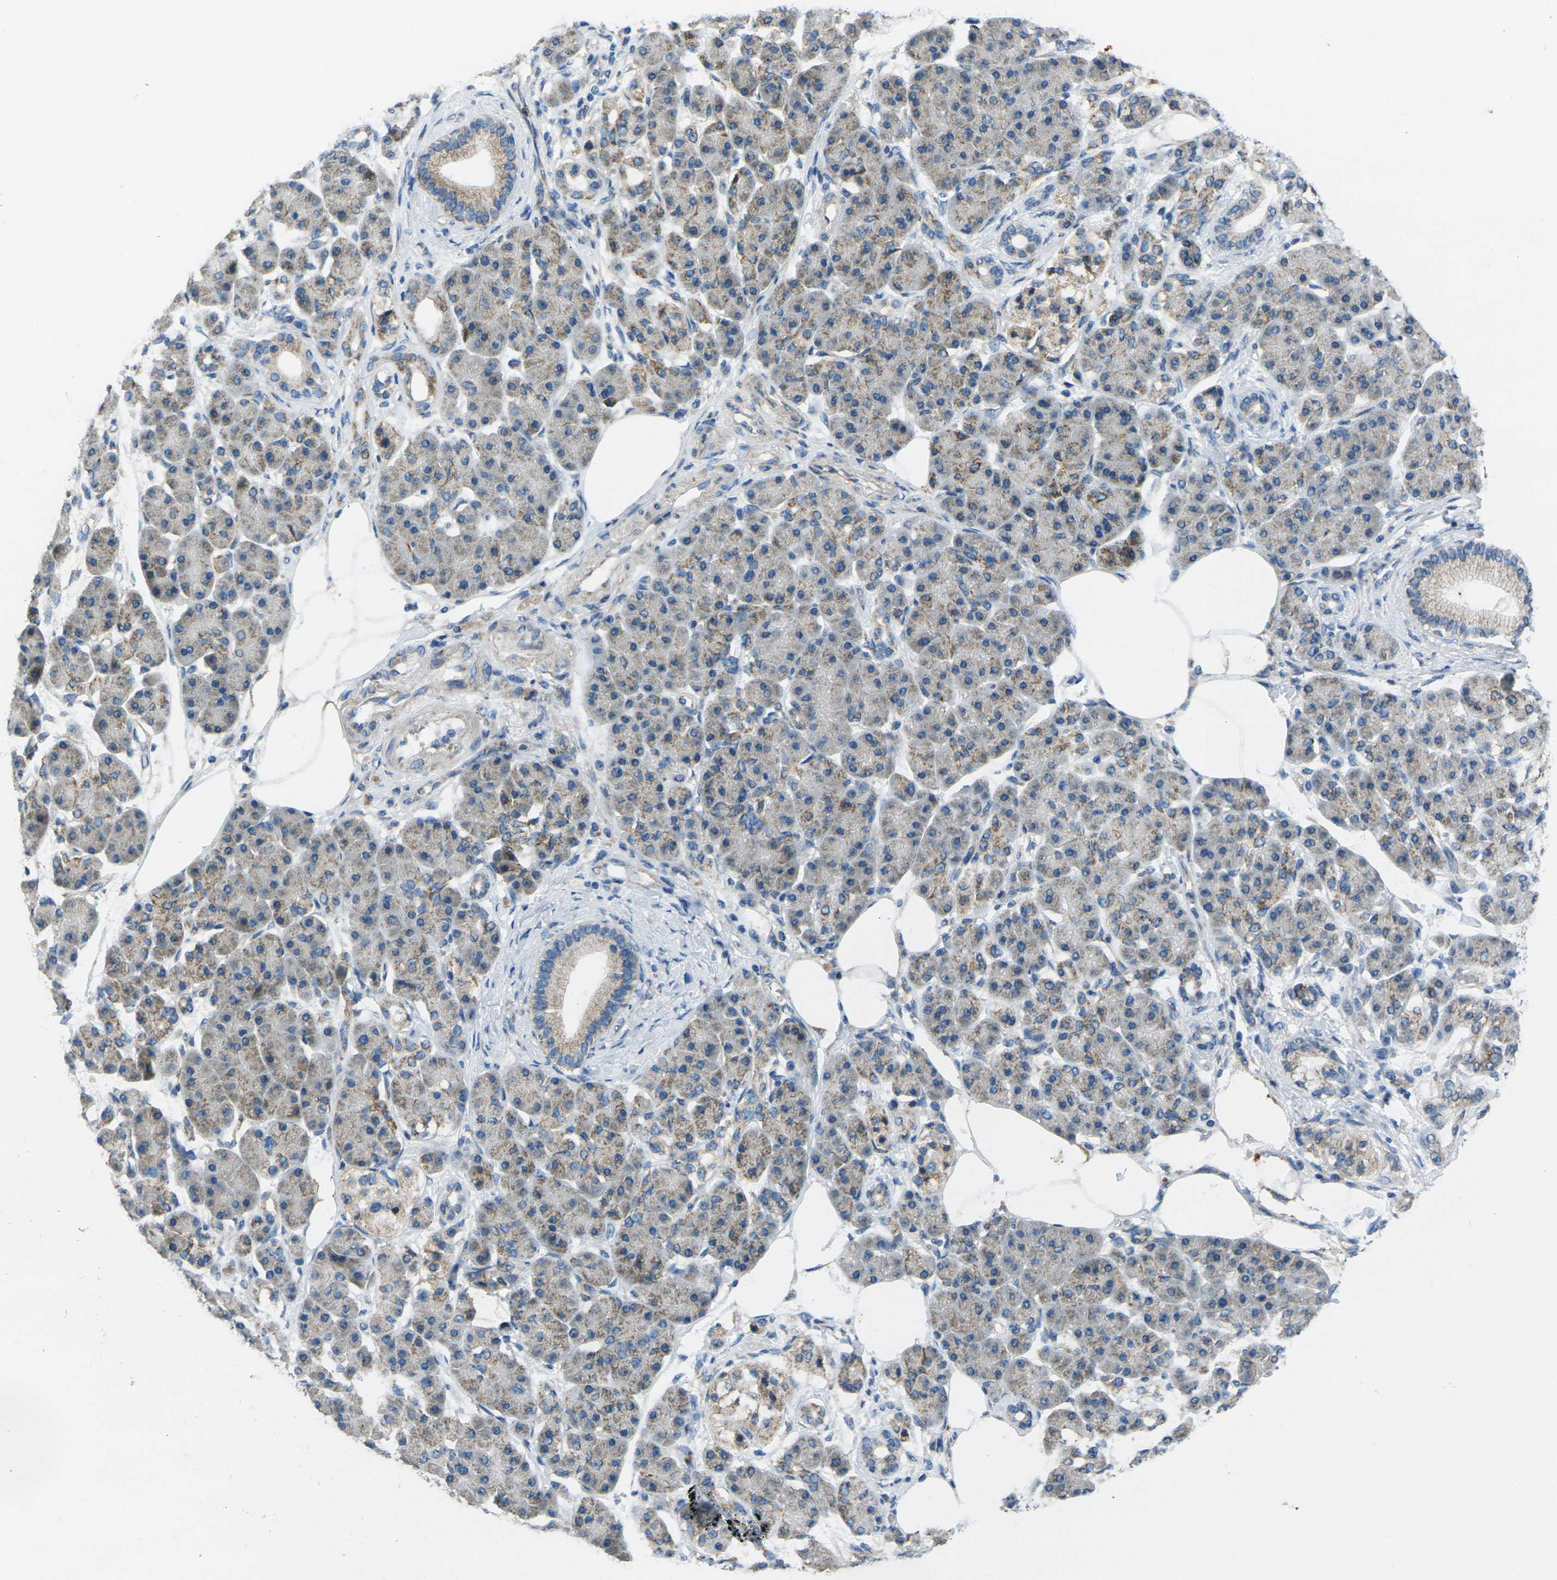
{"staining": {"intensity": "weak", "quantity": ">75%", "location": "cytoplasmic/membranous"}, "tissue": "pancreatic cancer", "cell_type": "Tumor cells", "image_type": "cancer", "snomed": [{"axis": "morphology", "description": "Adenocarcinoma, NOS"}, {"axis": "morphology", "description": "Adenocarcinoma, metastatic, NOS"}, {"axis": "topography", "description": "Lymph node"}, {"axis": "topography", "description": "Pancreas"}, {"axis": "topography", "description": "Duodenum"}], "caption": "A brown stain labels weak cytoplasmic/membranous expression of a protein in human pancreatic cancer tumor cells.", "gene": "TMEM120B", "patient": {"sex": "female", "age": 64}}